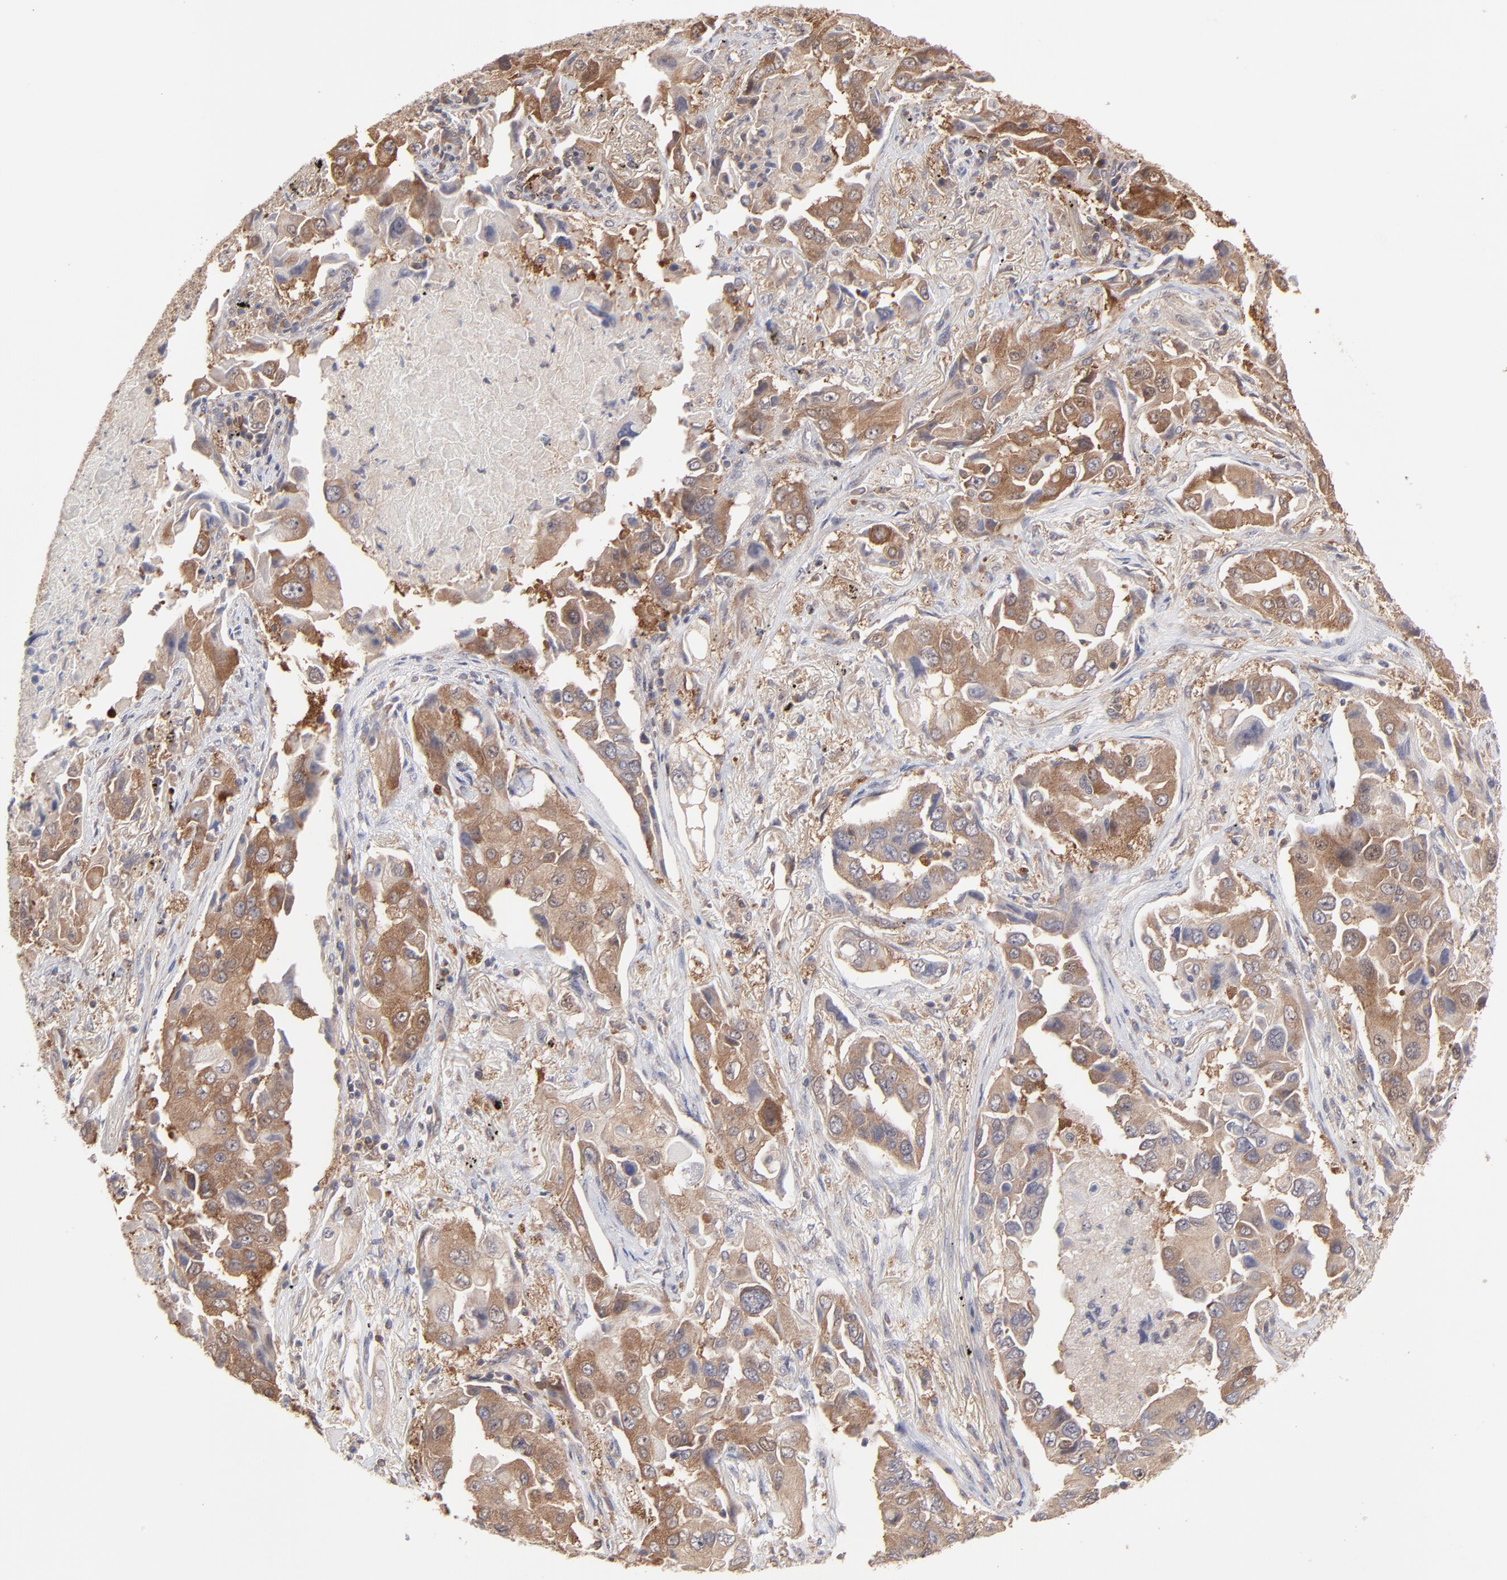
{"staining": {"intensity": "moderate", "quantity": ">75%", "location": "cytoplasmic/membranous"}, "tissue": "lung cancer", "cell_type": "Tumor cells", "image_type": "cancer", "snomed": [{"axis": "morphology", "description": "Adenocarcinoma, NOS"}, {"axis": "topography", "description": "Lung"}], "caption": "Immunohistochemistry micrograph of human lung cancer (adenocarcinoma) stained for a protein (brown), which exhibits medium levels of moderate cytoplasmic/membranous positivity in approximately >75% of tumor cells.", "gene": "GART", "patient": {"sex": "female", "age": 65}}